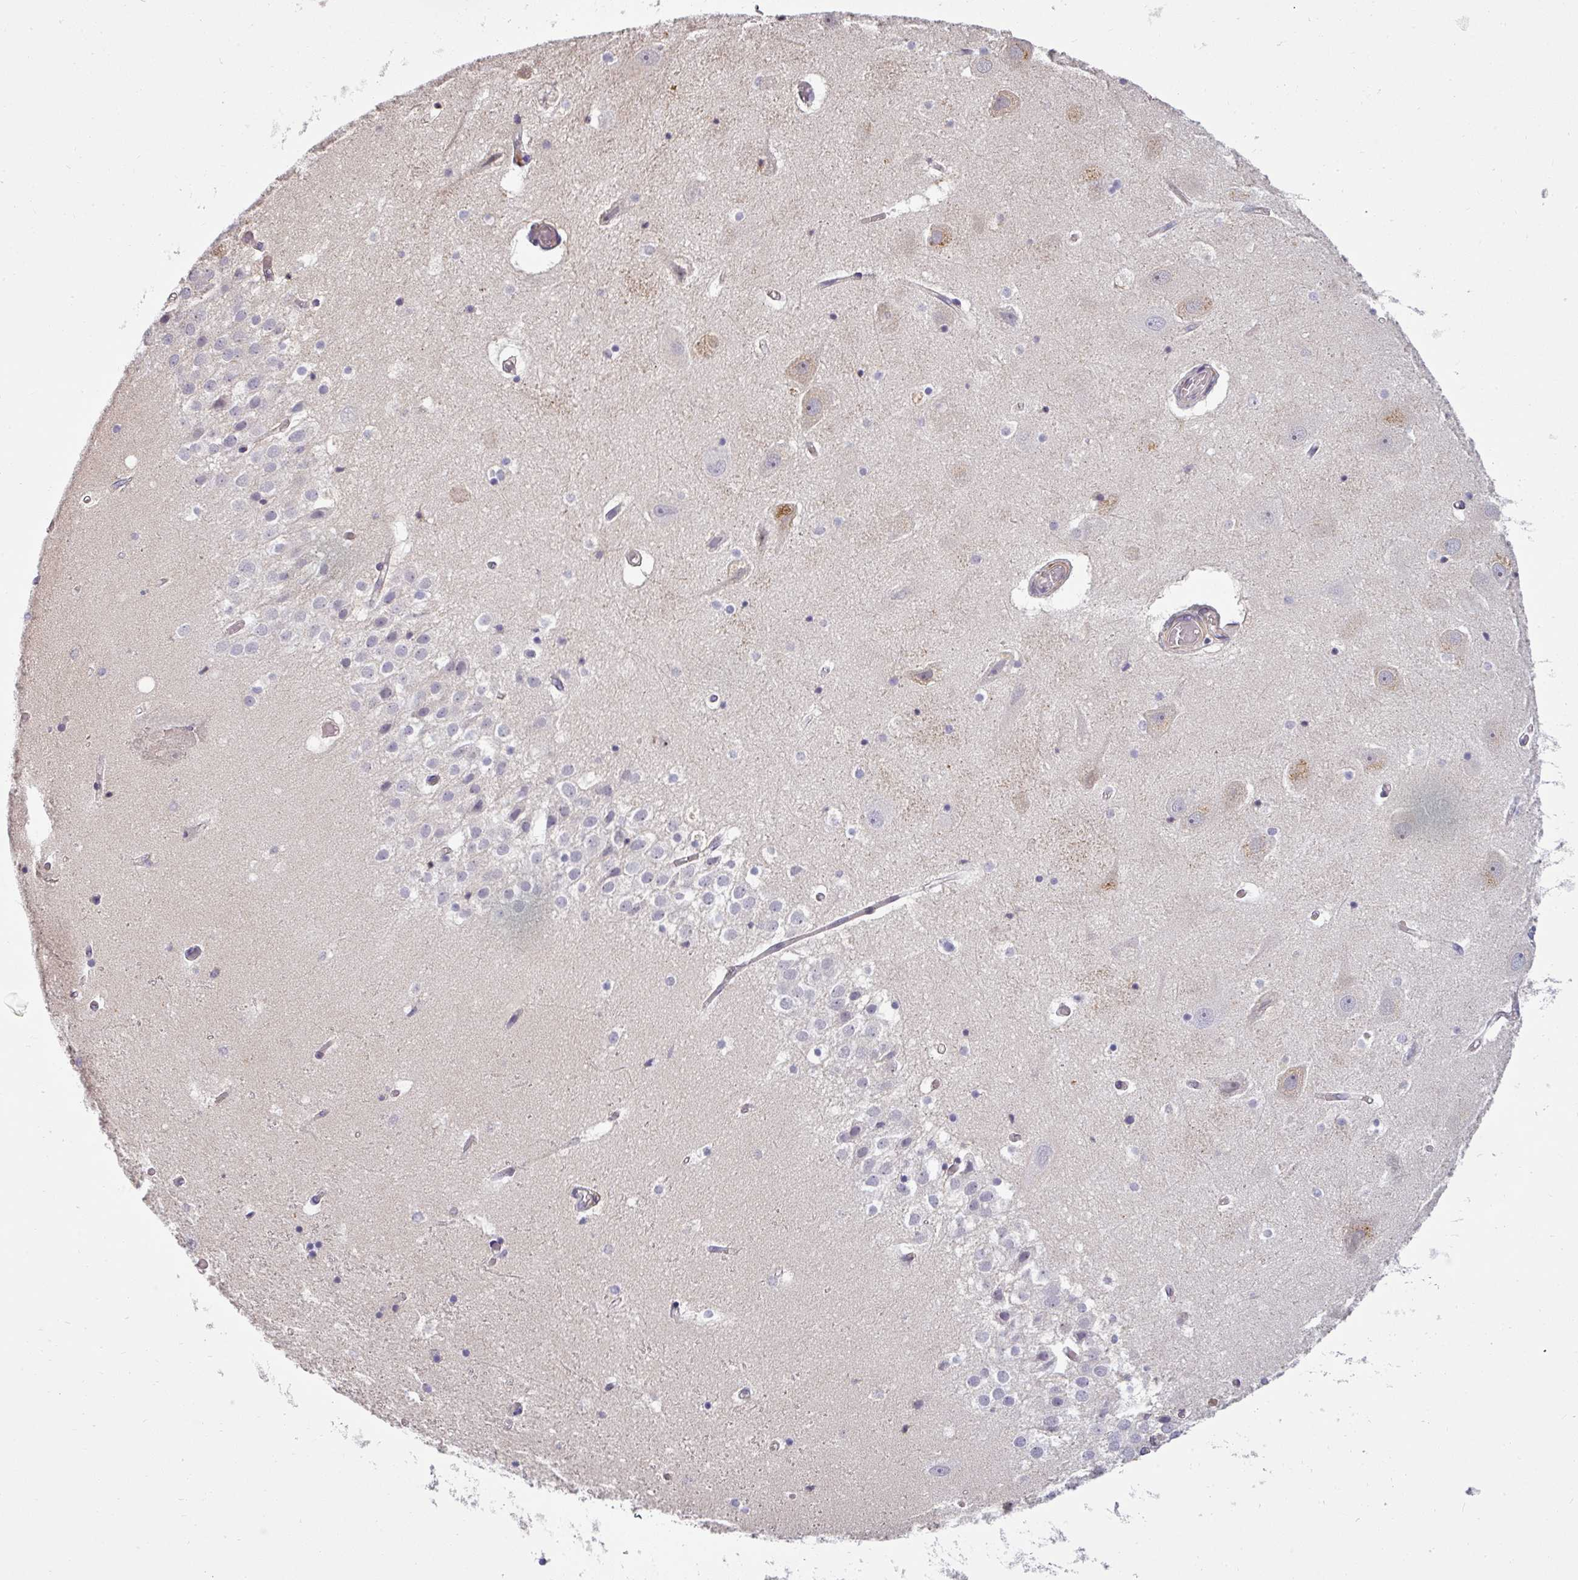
{"staining": {"intensity": "negative", "quantity": "none", "location": "none"}, "tissue": "hippocampus", "cell_type": "Glial cells", "image_type": "normal", "snomed": [{"axis": "morphology", "description": "Normal tissue, NOS"}, {"axis": "topography", "description": "Hippocampus"}], "caption": "Benign hippocampus was stained to show a protein in brown. There is no significant expression in glial cells. The staining was performed using DAB (3,3'-diaminobenzidine) to visualize the protein expression in brown, while the nuclei were stained in blue with hematoxylin (Magnification: 20x).", "gene": "ZNF835", "patient": {"sex": "female", "age": 52}}